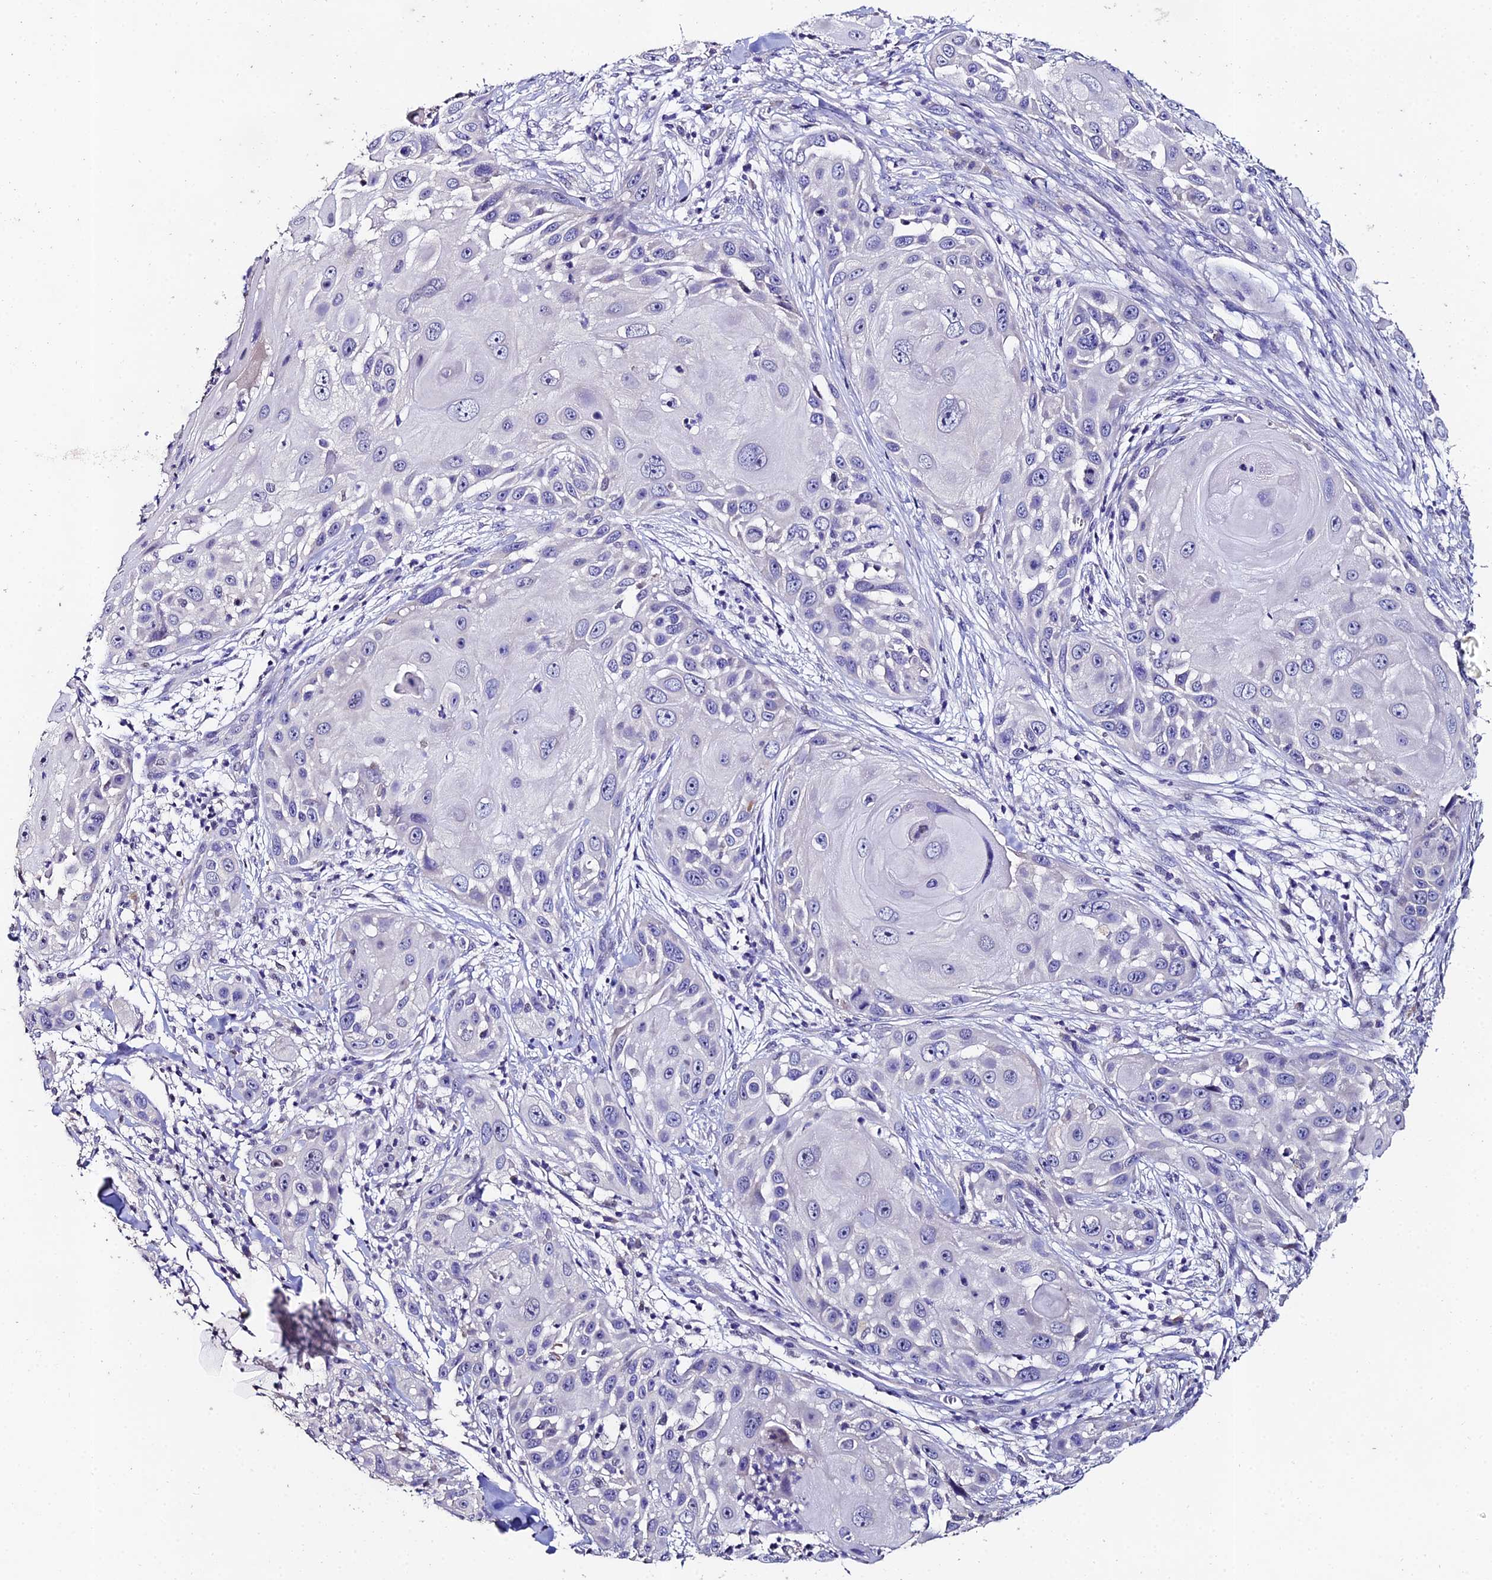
{"staining": {"intensity": "negative", "quantity": "none", "location": "none"}, "tissue": "skin cancer", "cell_type": "Tumor cells", "image_type": "cancer", "snomed": [{"axis": "morphology", "description": "Squamous cell carcinoma, NOS"}, {"axis": "topography", "description": "Skin"}], "caption": "IHC of skin cancer (squamous cell carcinoma) displays no positivity in tumor cells.", "gene": "ESRRG", "patient": {"sex": "female", "age": 44}}